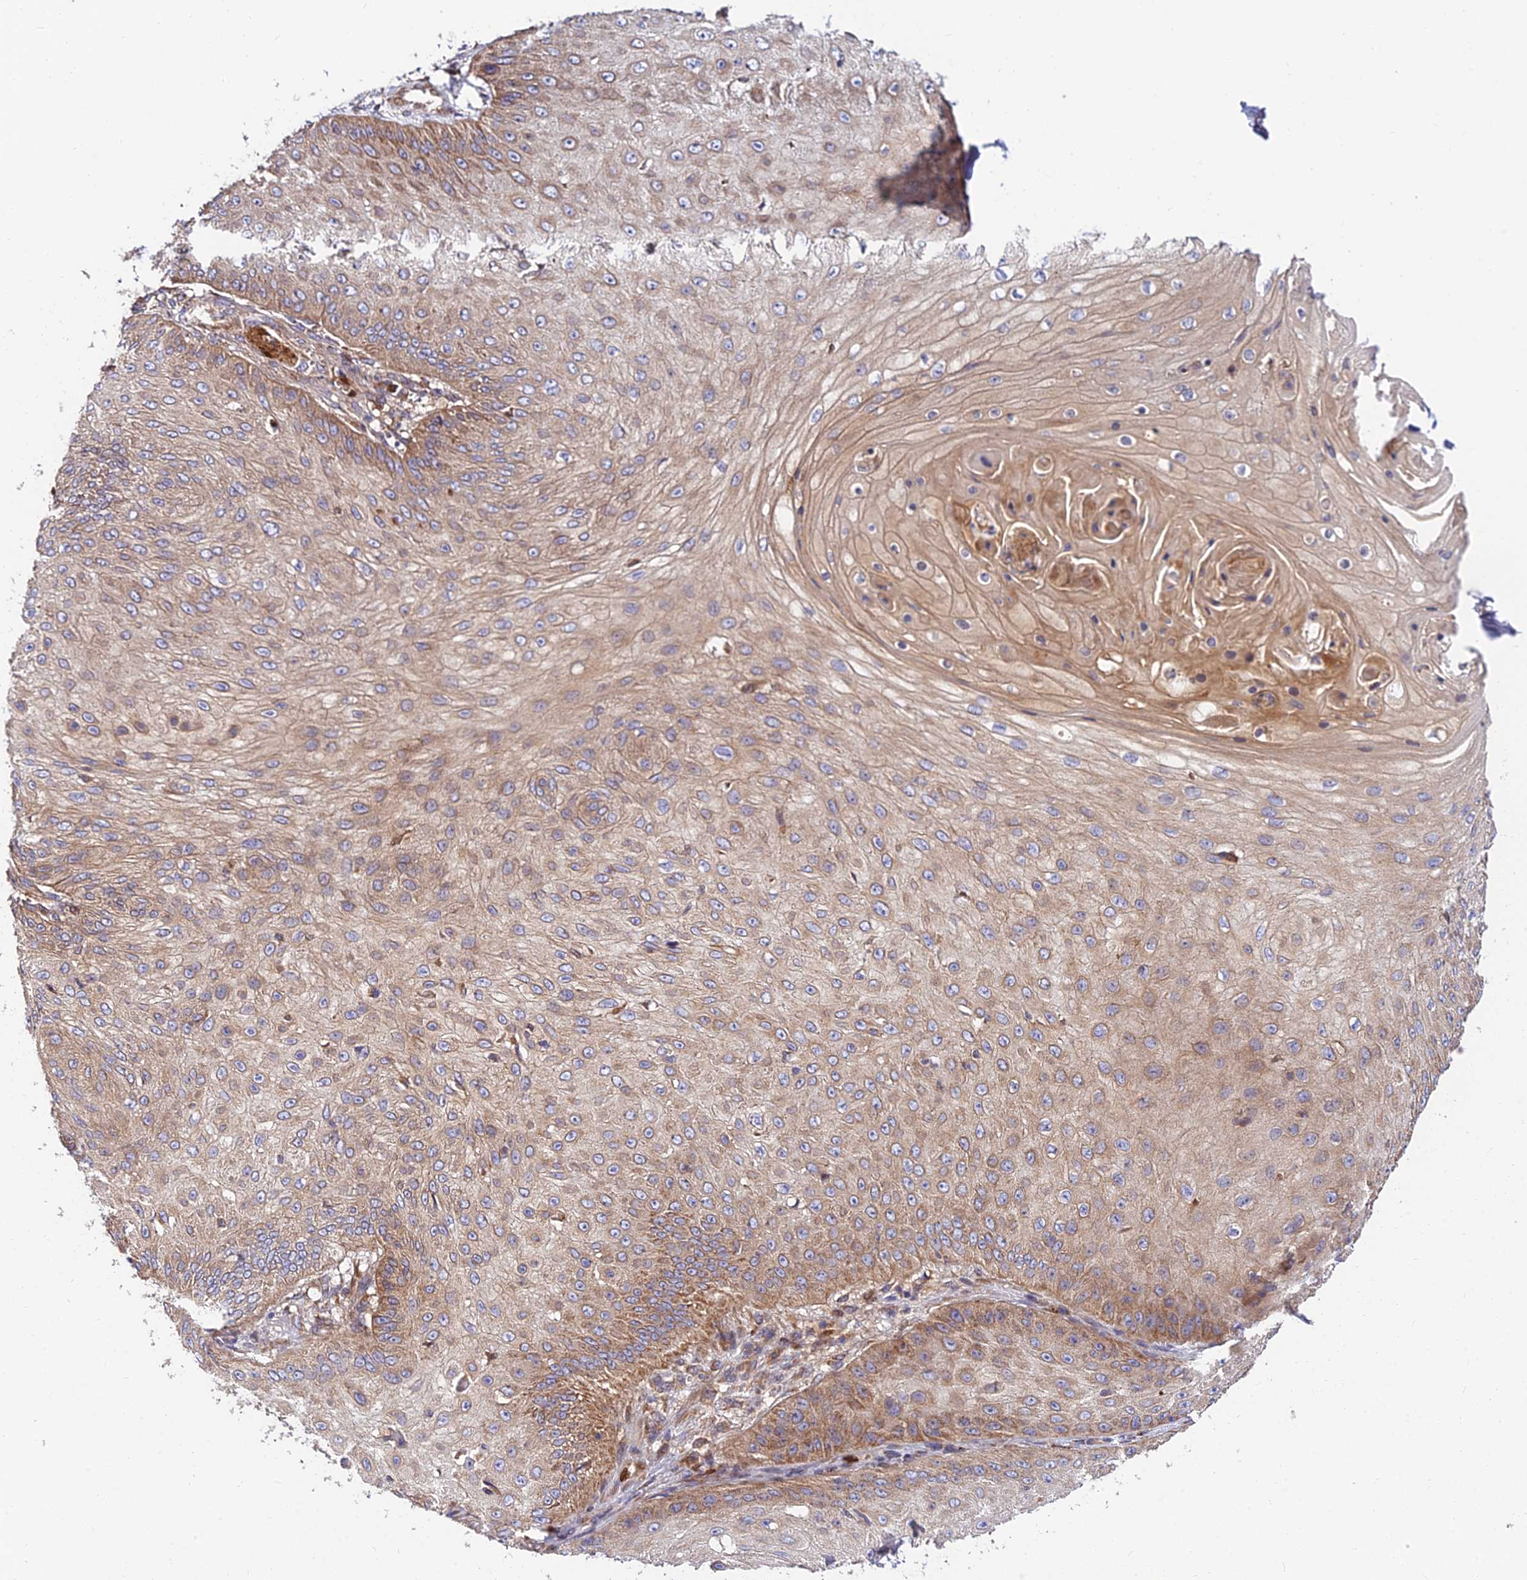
{"staining": {"intensity": "moderate", "quantity": ">75%", "location": "cytoplasmic/membranous"}, "tissue": "skin cancer", "cell_type": "Tumor cells", "image_type": "cancer", "snomed": [{"axis": "morphology", "description": "Squamous cell carcinoma, NOS"}, {"axis": "topography", "description": "Skin"}], "caption": "Moderate cytoplasmic/membranous expression is appreciated in about >75% of tumor cells in skin squamous cell carcinoma.", "gene": "PODNL1", "patient": {"sex": "male", "age": 70}}